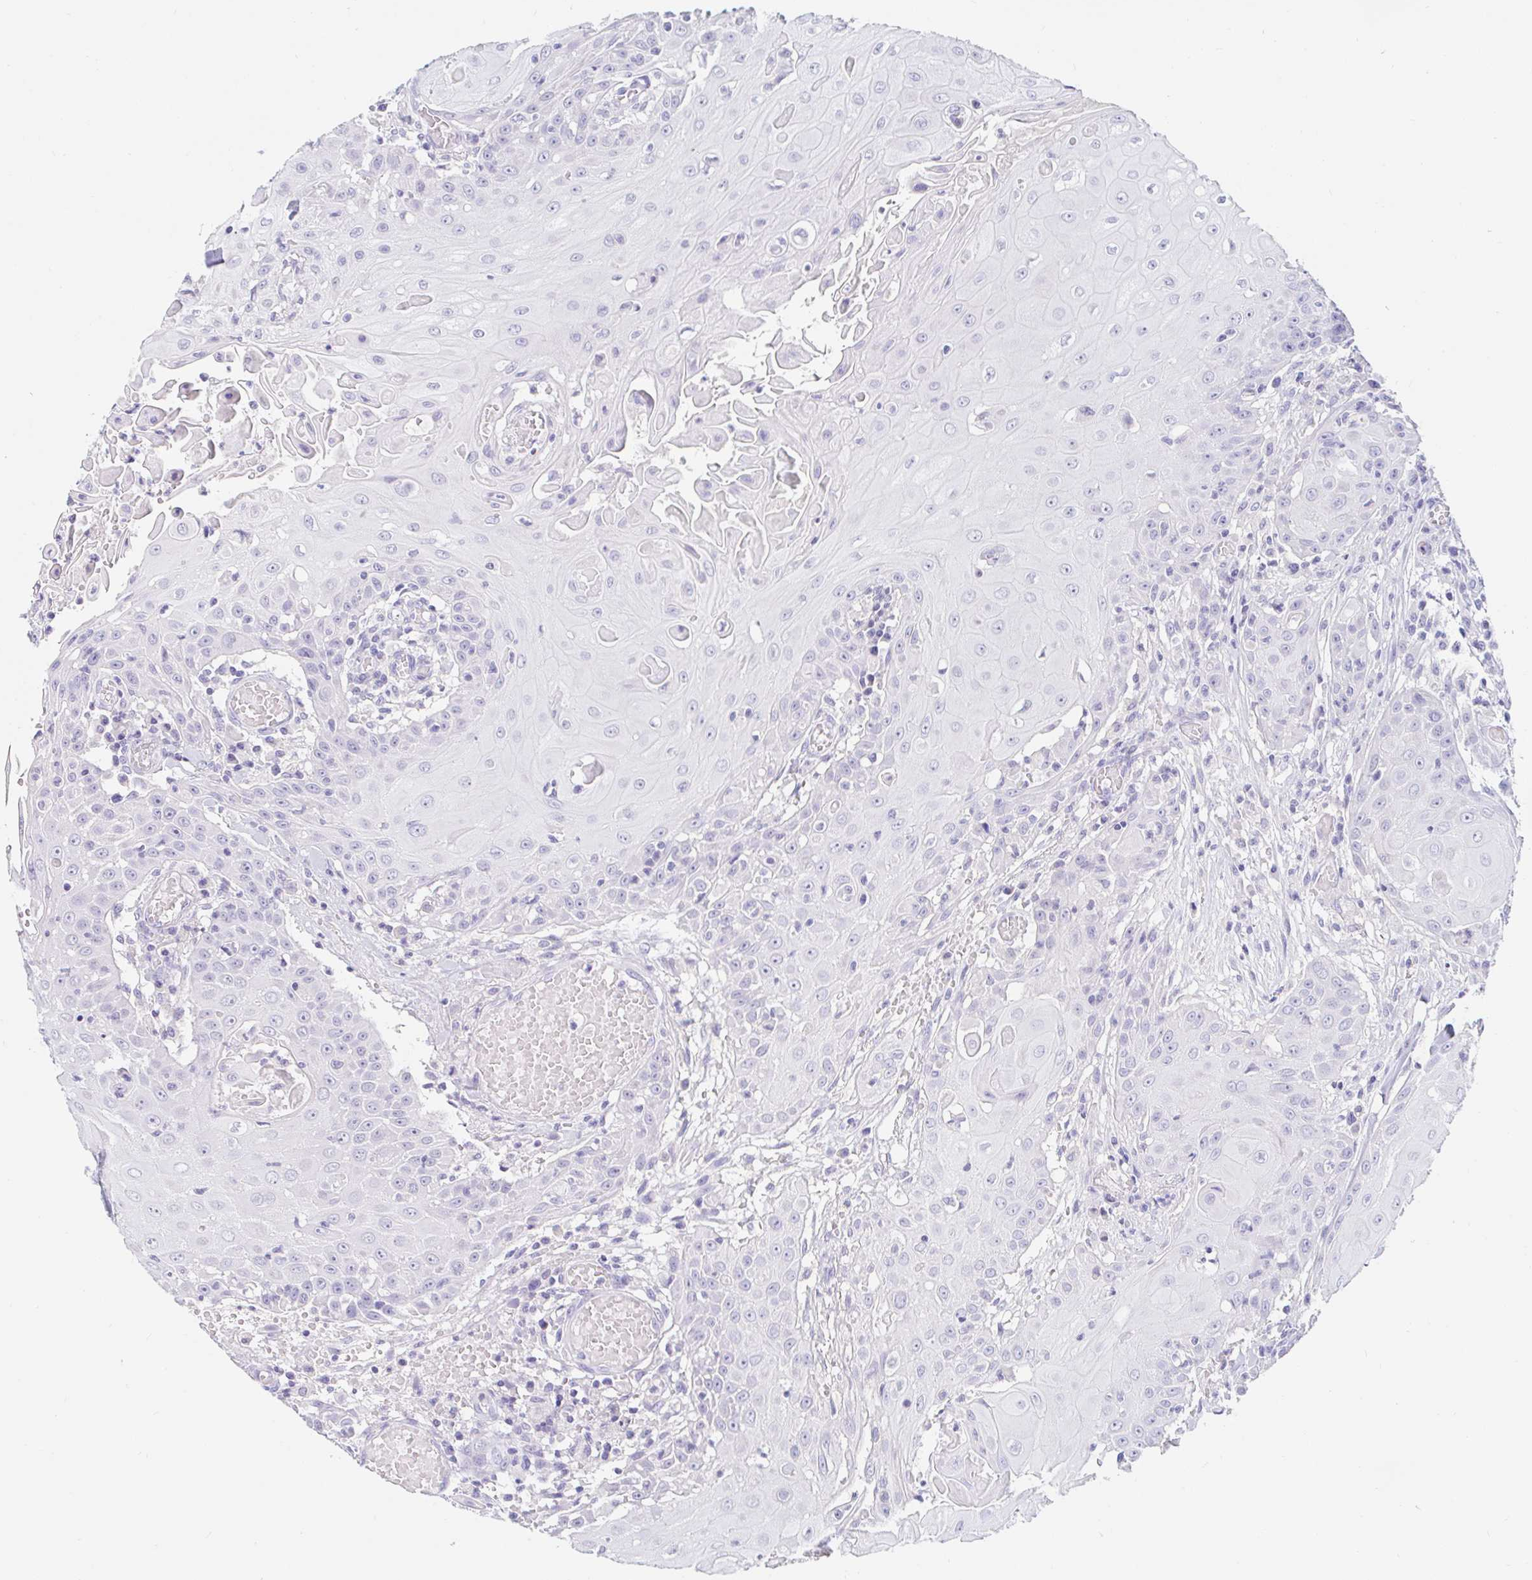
{"staining": {"intensity": "negative", "quantity": "none", "location": "none"}, "tissue": "head and neck cancer", "cell_type": "Tumor cells", "image_type": "cancer", "snomed": [{"axis": "morphology", "description": "Normal tissue, NOS"}, {"axis": "morphology", "description": "Squamous cell carcinoma, NOS"}, {"axis": "topography", "description": "Oral tissue"}, {"axis": "topography", "description": "Head-Neck"}], "caption": "The IHC image has no significant expression in tumor cells of squamous cell carcinoma (head and neck) tissue.", "gene": "TEX44", "patient": {"sex": "female", "age": 55}}